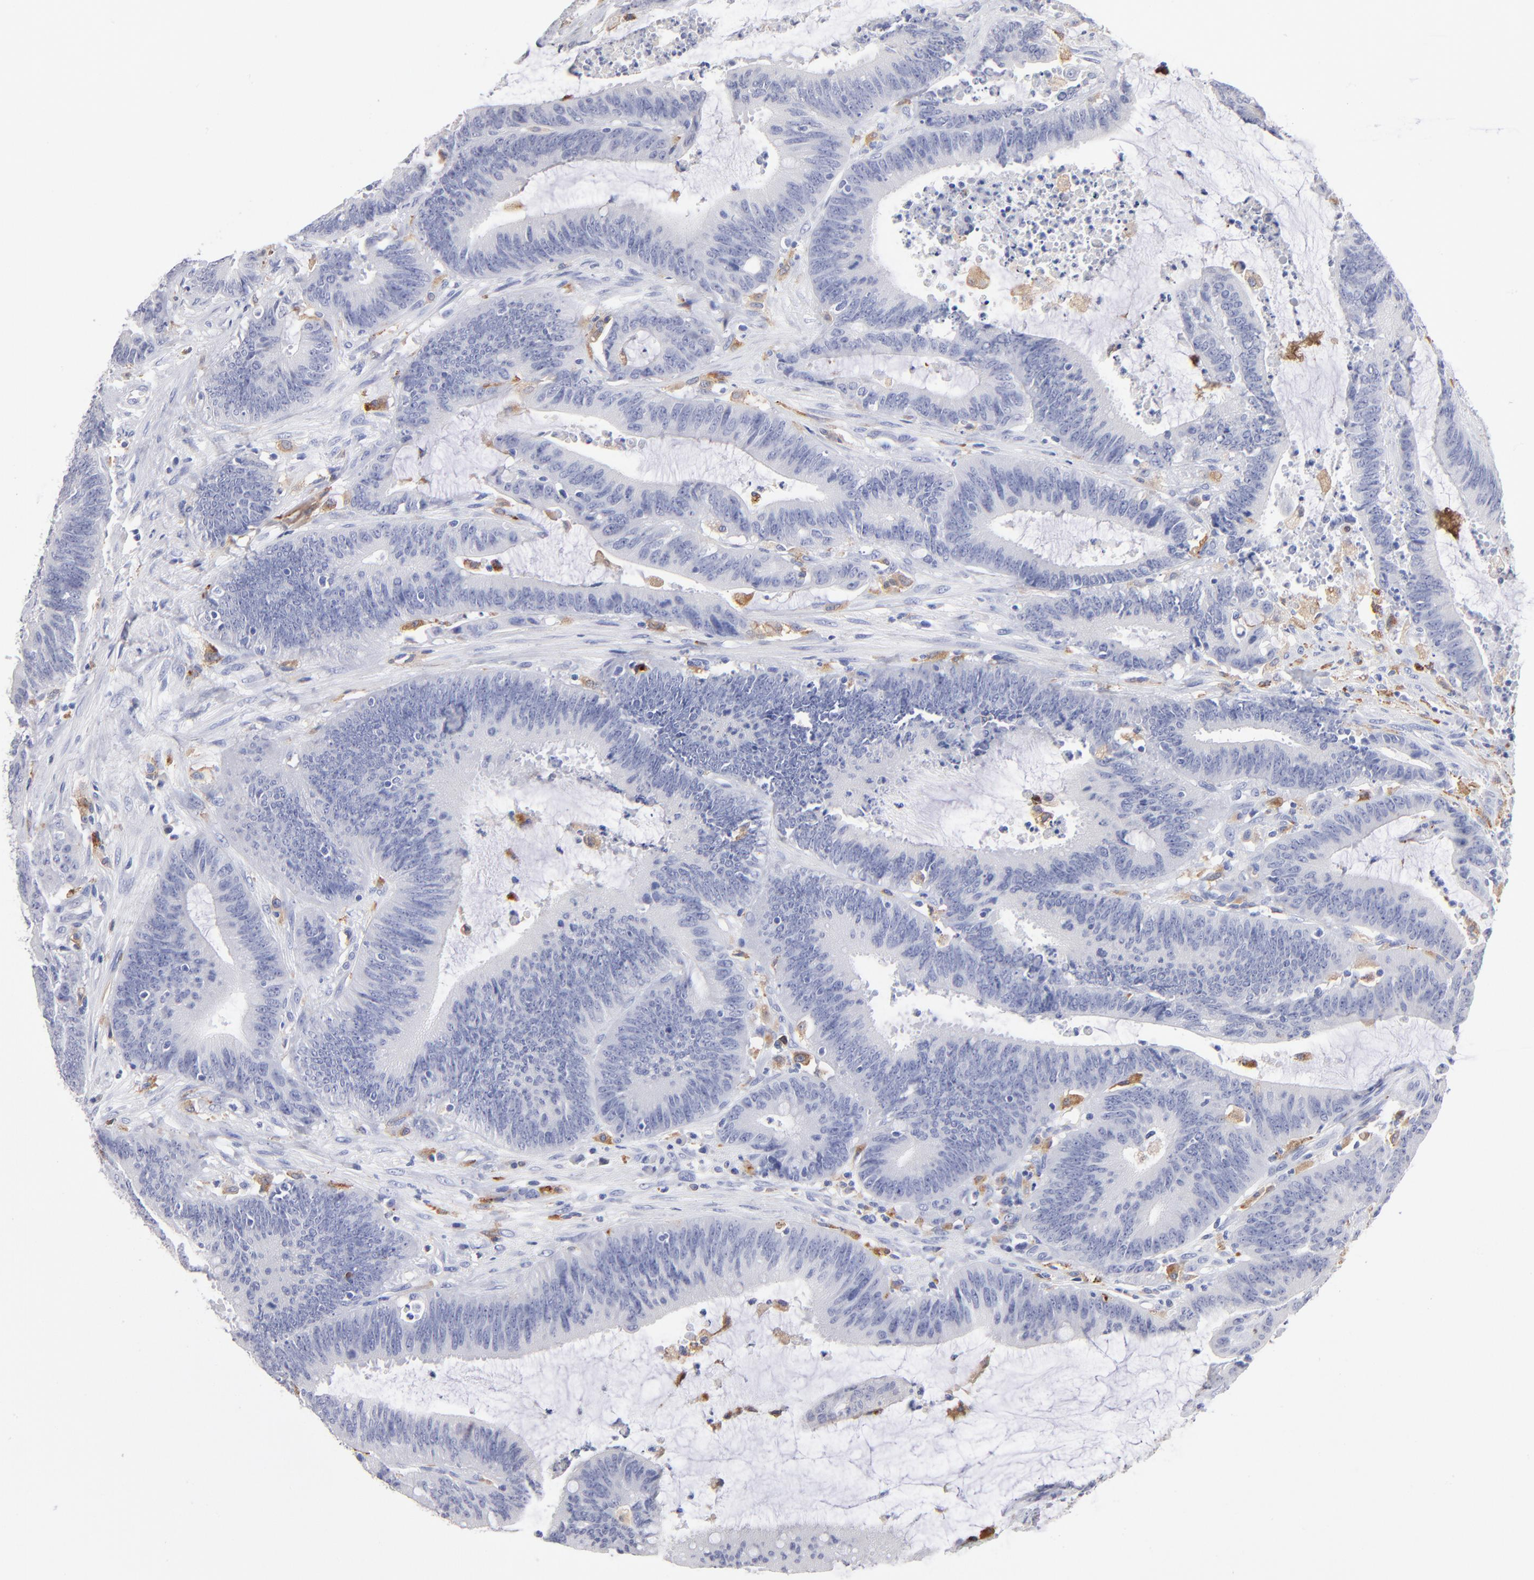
{"staining": {"intensity": "negative", "quantity": "none", "location": "none"}, "tissue": "colorectal cancer", "cell_type": "Tumor cells", "image_type": "cancer", "snomed": [{"axis": "morphology", "description": "Adenocarcinoma, NOS"}, {"axis": "topography", "description": "Rectum"}], "caption": "This is an immunohistochemistry (IHC) histopathology image of colorectal cancer (adenocarcinoma). There is no positivity in tumor cells.", "gene": "CD180", "patient": {"sex": "female", "age": 66}}